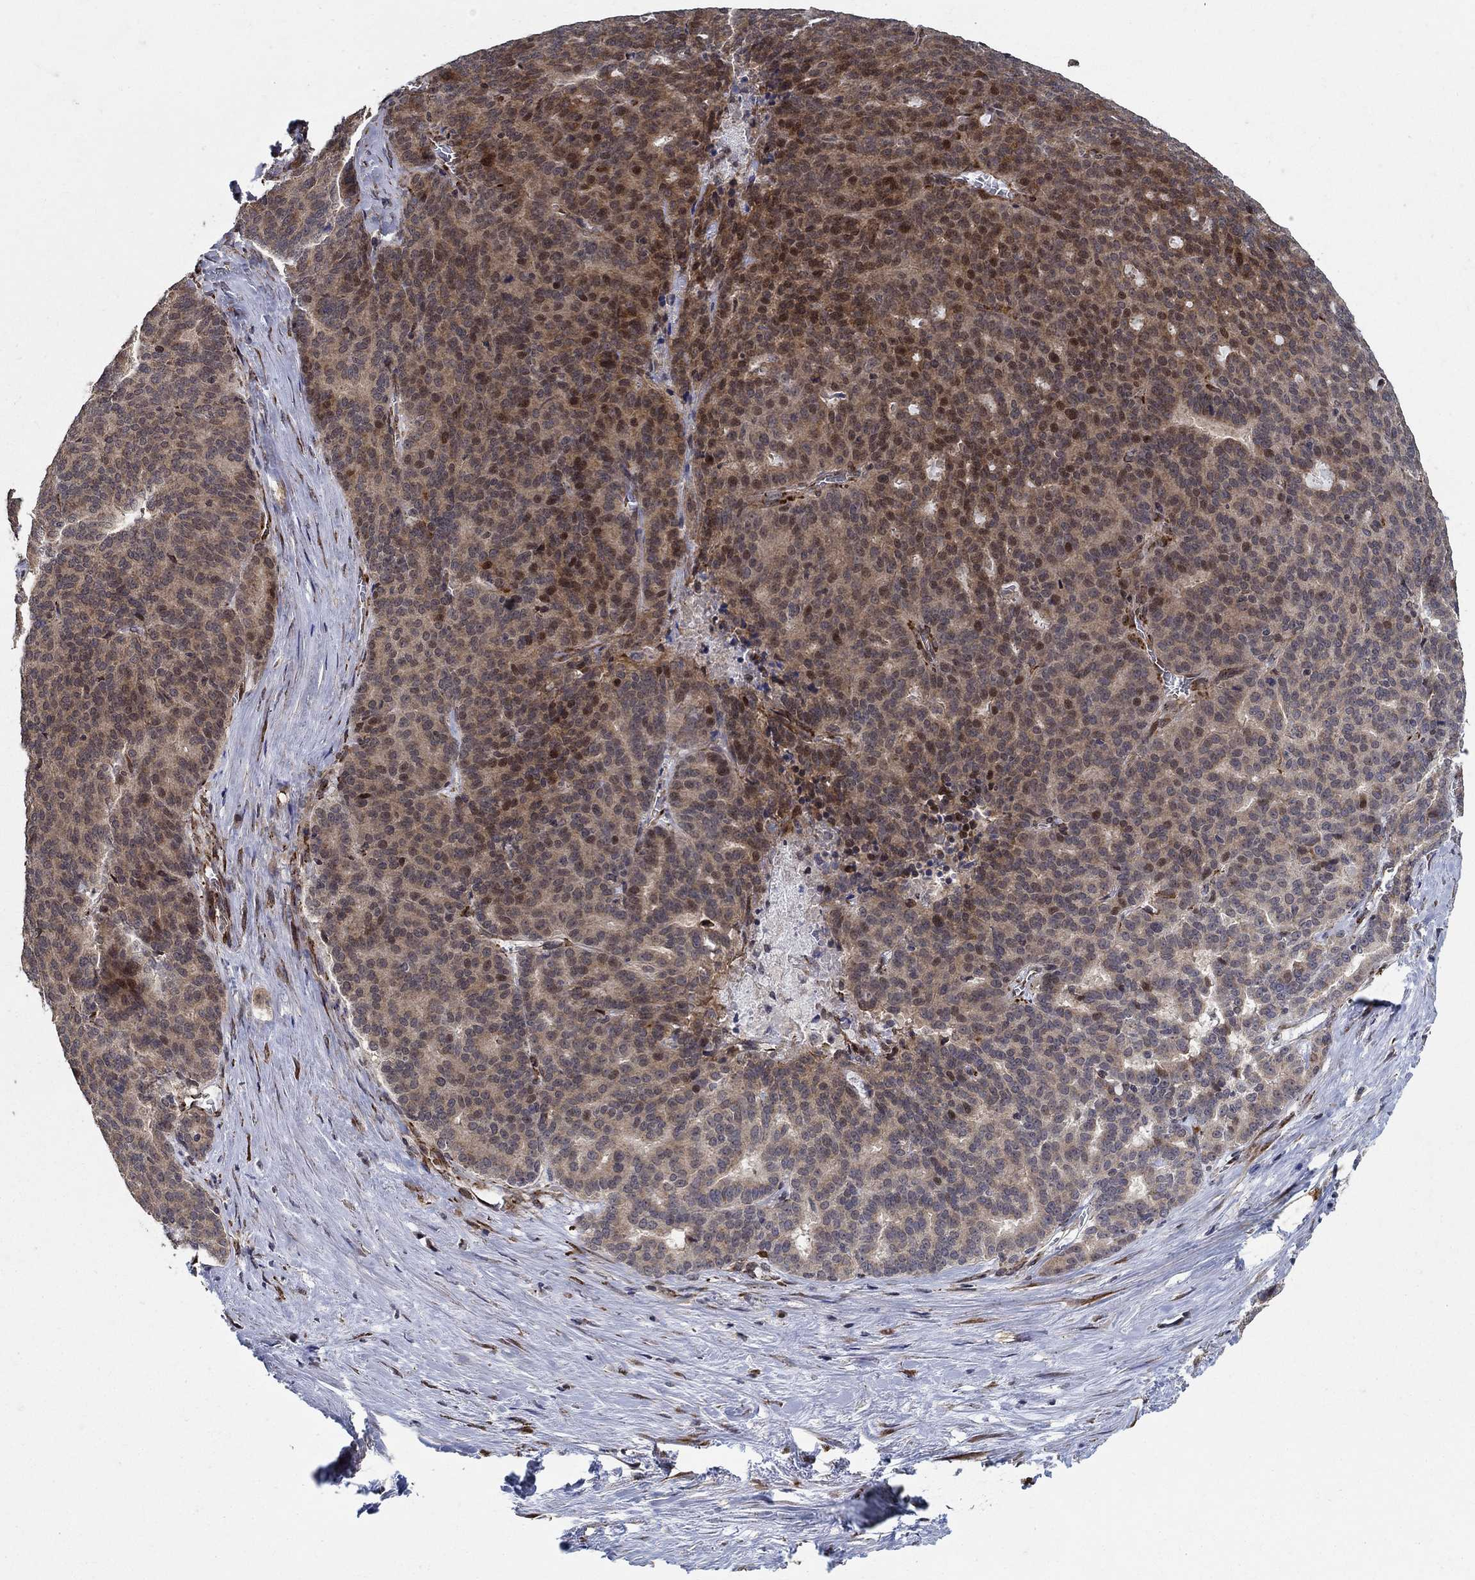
{"staining": {"intensity": "strong", "quantity": "25%-75%", "location": "cytoplasmic/membranous,nuclear"}, "tissue": "liver cancer", "cell_type": "Tumor cells", "image_type": "cancer", "snomed": [{"axis": "morphology", "description": "Cholangiocarcinoma"}, {"axis": "topography", "description": "Liver"}], "caption": "Immunohistochemistry (IHC) (DAB (3,3'-diaminobenzidine)) staining of human liver cholangiocarcinoma displays strong cytoplasmic/membranous and nuclear protein positivity in approximately 25%-75% of tumor cells.", "gene": "ZNF594", "patient": {"sex": "female", "age": 47}}